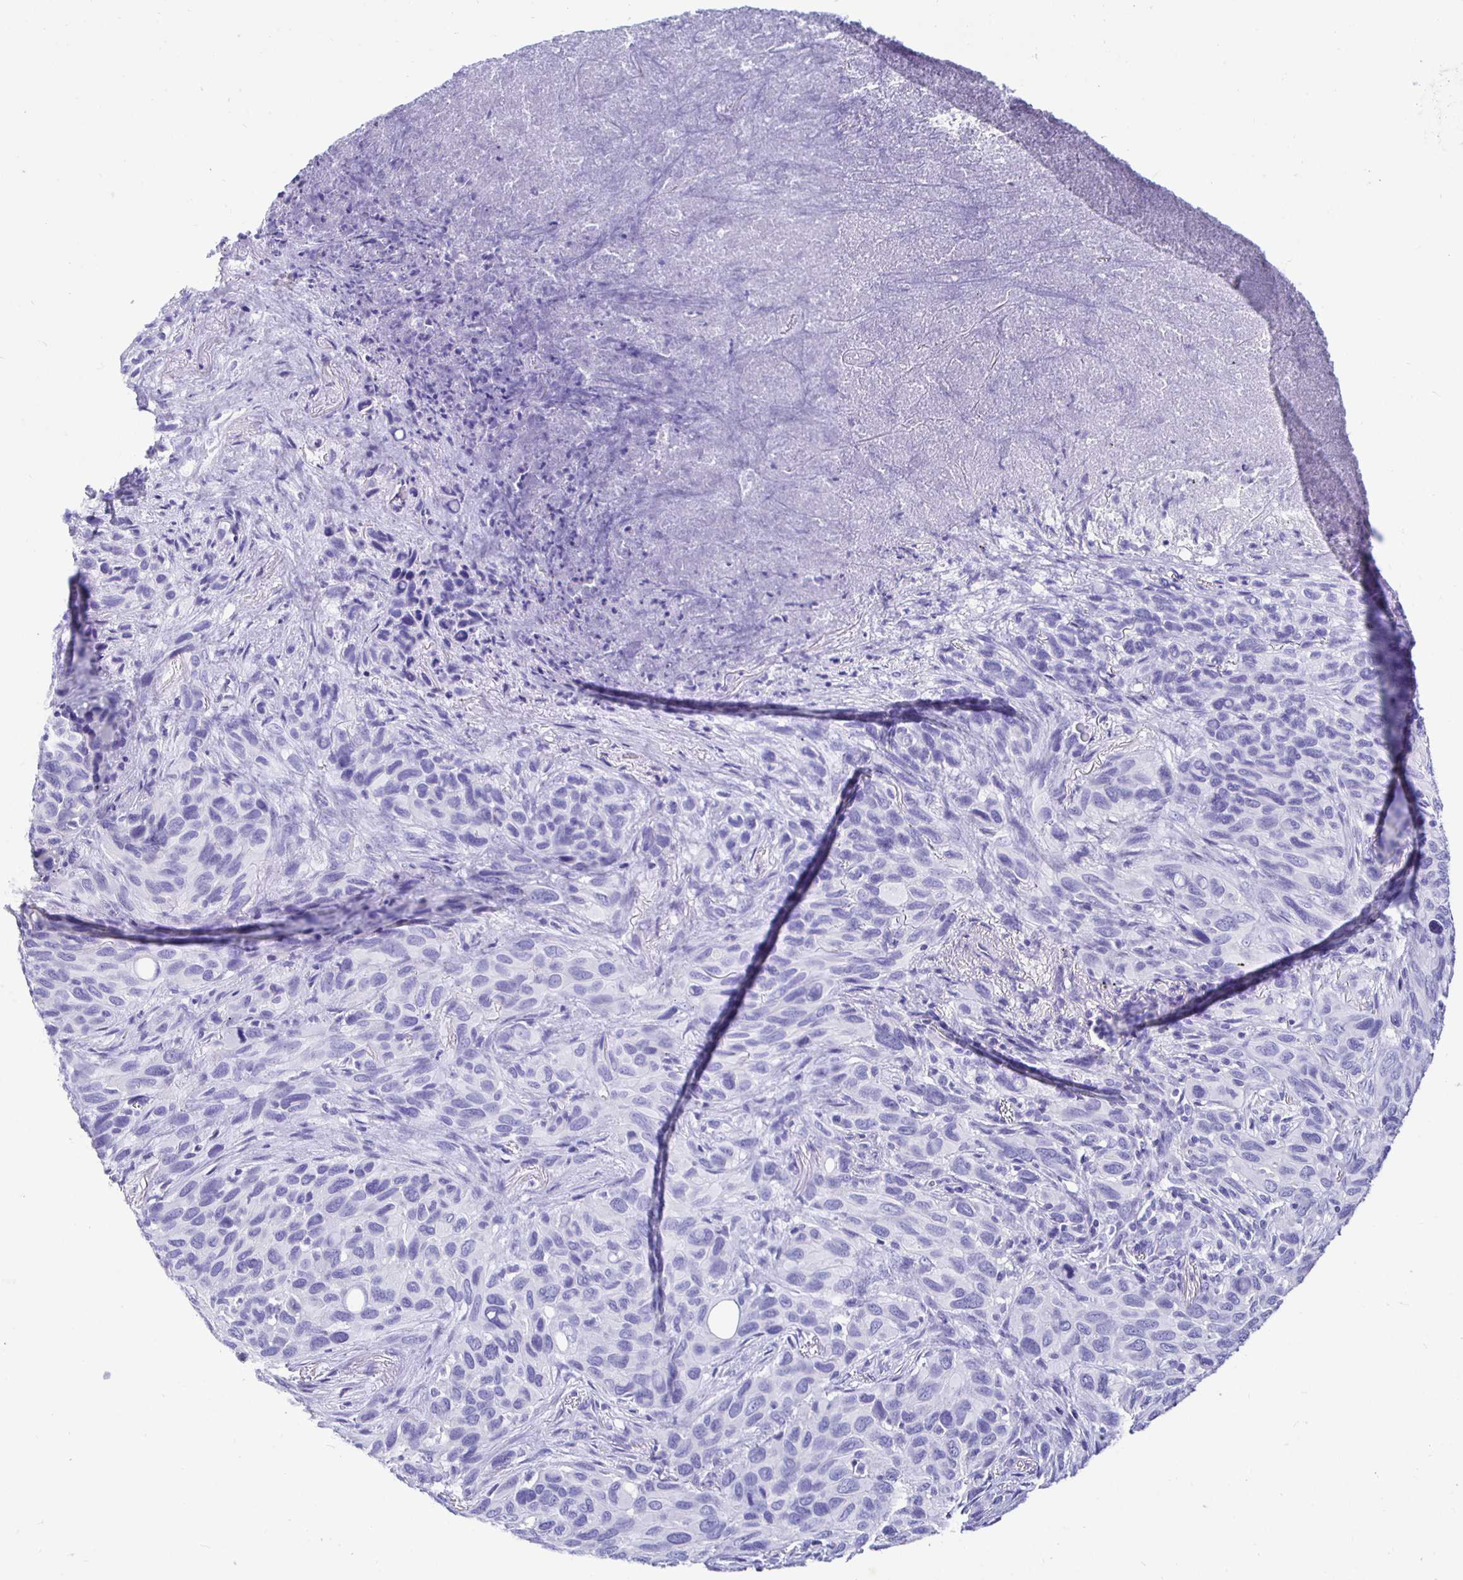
{"staining": {"intensity": "negative", "quantity": "none", "location": "none"}, "tissue": "melanoma", "cell_type": "Tumor cells", "image_type": "cancer", "snomed": [{"axis": "morphology", "description": "Malignant melanoma, Metastatic site"}, {"axis": "topography", "description": "Lung"}], "caption": "A micrograph of melanoma stained for a protein exhibits no brown staining in tumor cells. The staining is performed using DAB (3,3'-diaminobenzidine) brown chromogen with nuclei counter-stained in using hematoxylin.", "gene": "UMOD", "patient": {"sex": "male", "age": 48}}